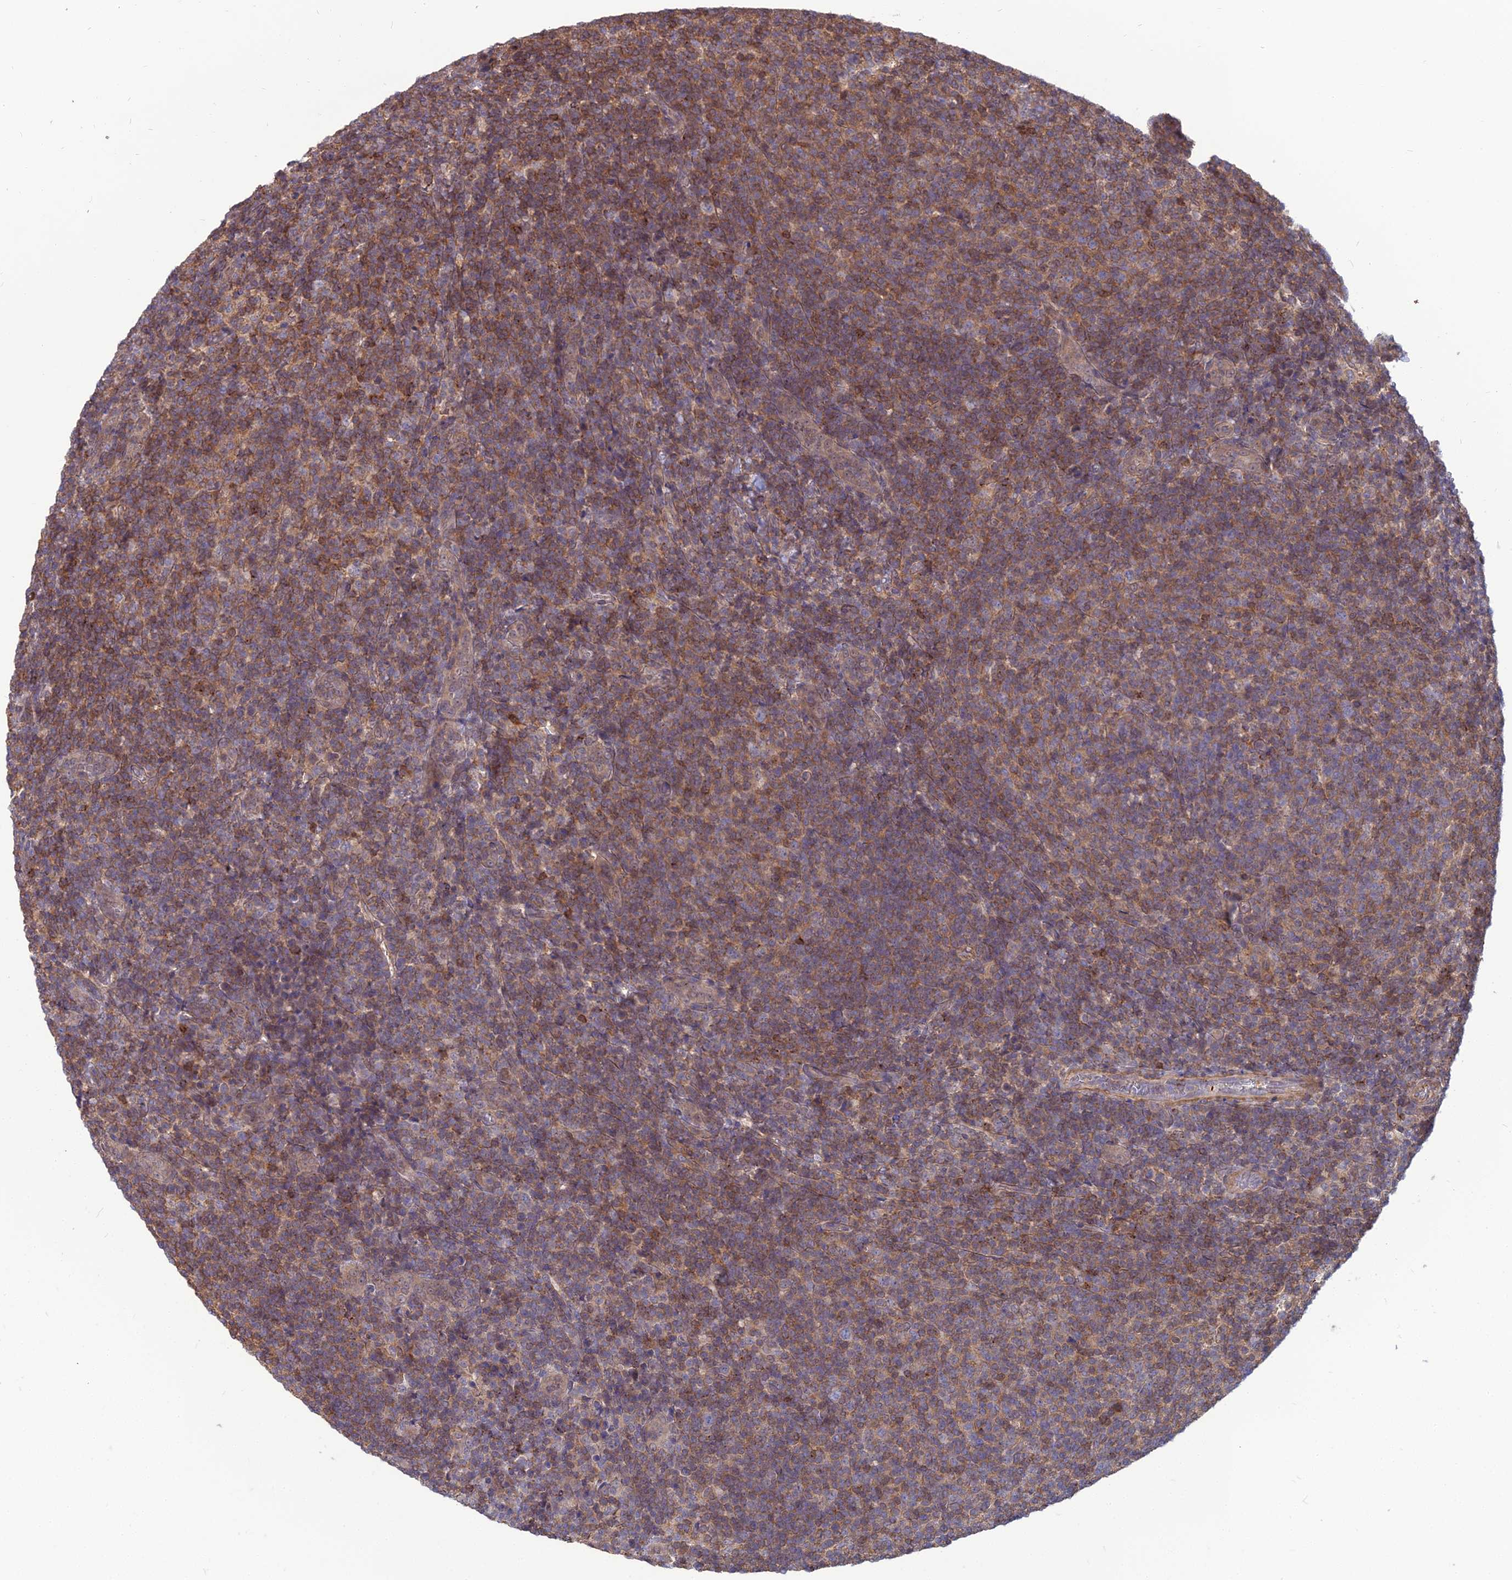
{"staining": {"intensity": "moderate", "quantity": ">75%", "location": "cytoplasmic/membranous"}, "tissue": "lymphoma", "cell_type": "Tumor cells", "image_type": "cancer", "snomed": [{"axis": "morphology", "description": "Malignant lymphoma, non-Hodgkin's type, Low grade"}, {"axis": "topography", "description": "Lymph node"}], "caption": "Protein expression analysis of malignant lymphoma, non-Hodgkin's type (low-grade) demonstrates moderate cytoplasmic/membranous staining in about >75% of tumor cells.", "gene": "OPA3", "patient": {"sex": "male", "age": 66}}